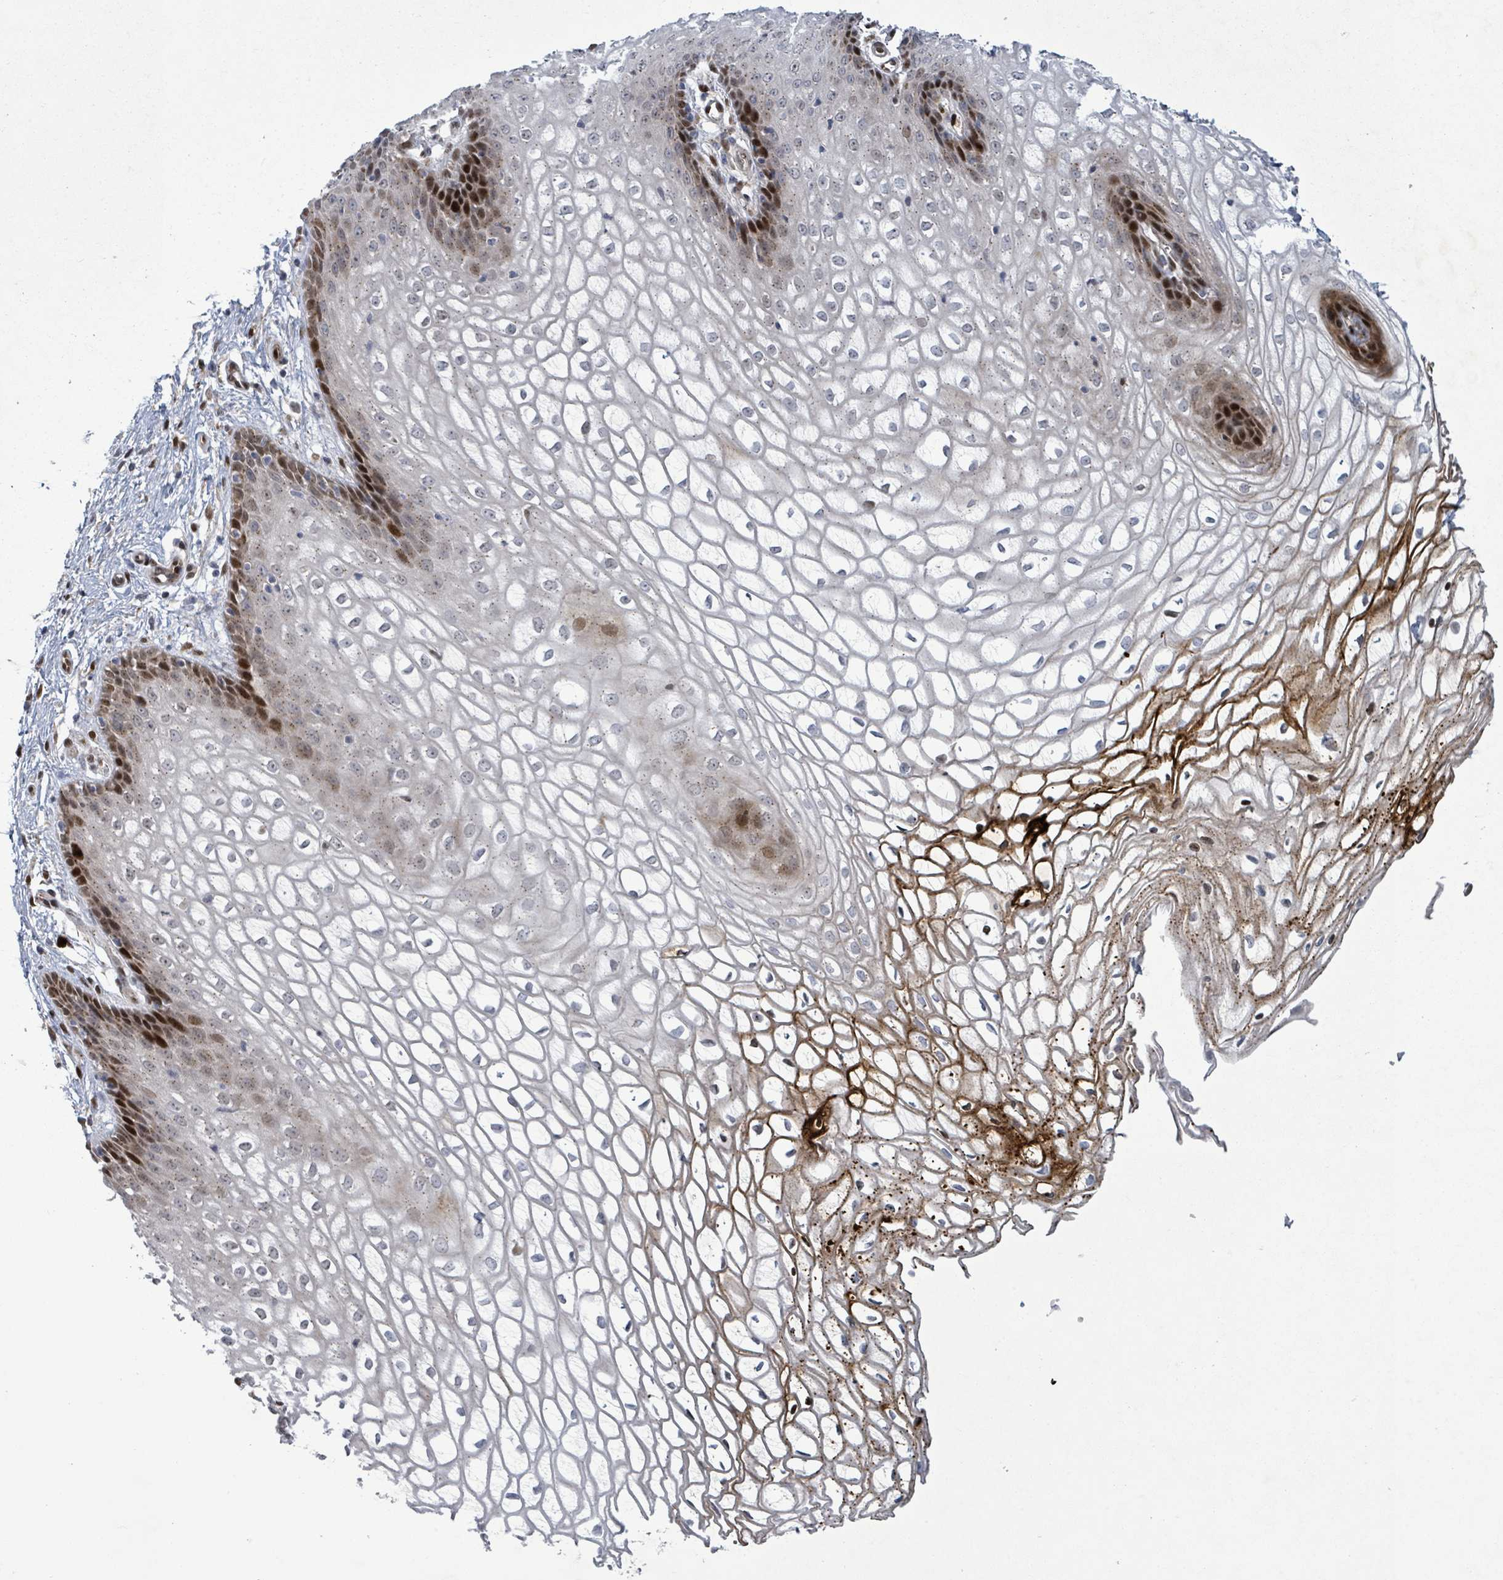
{"staining": {"intensity": "moderate", "quantity": "<25%", "location": "cytoplasmic/membranous,nuclear"}, "tissue": "vagina", "cell_type": "Squamous epithelial cells", "image_type": "normal", "snomed": [{"axis": "morphology", "description": "Normal tissue, NOS"}, {"axis": "topography", "description": "Vagina"}], "caption": "Protein expression by immunohistochemistry exhibits moderate cytoplasmic/membranous,nuclear positivity in about <25% of squamous epithelial cells in normal vagina.", "gene": "TUSC1", "patient": {"sex": "female", "age": 34}}